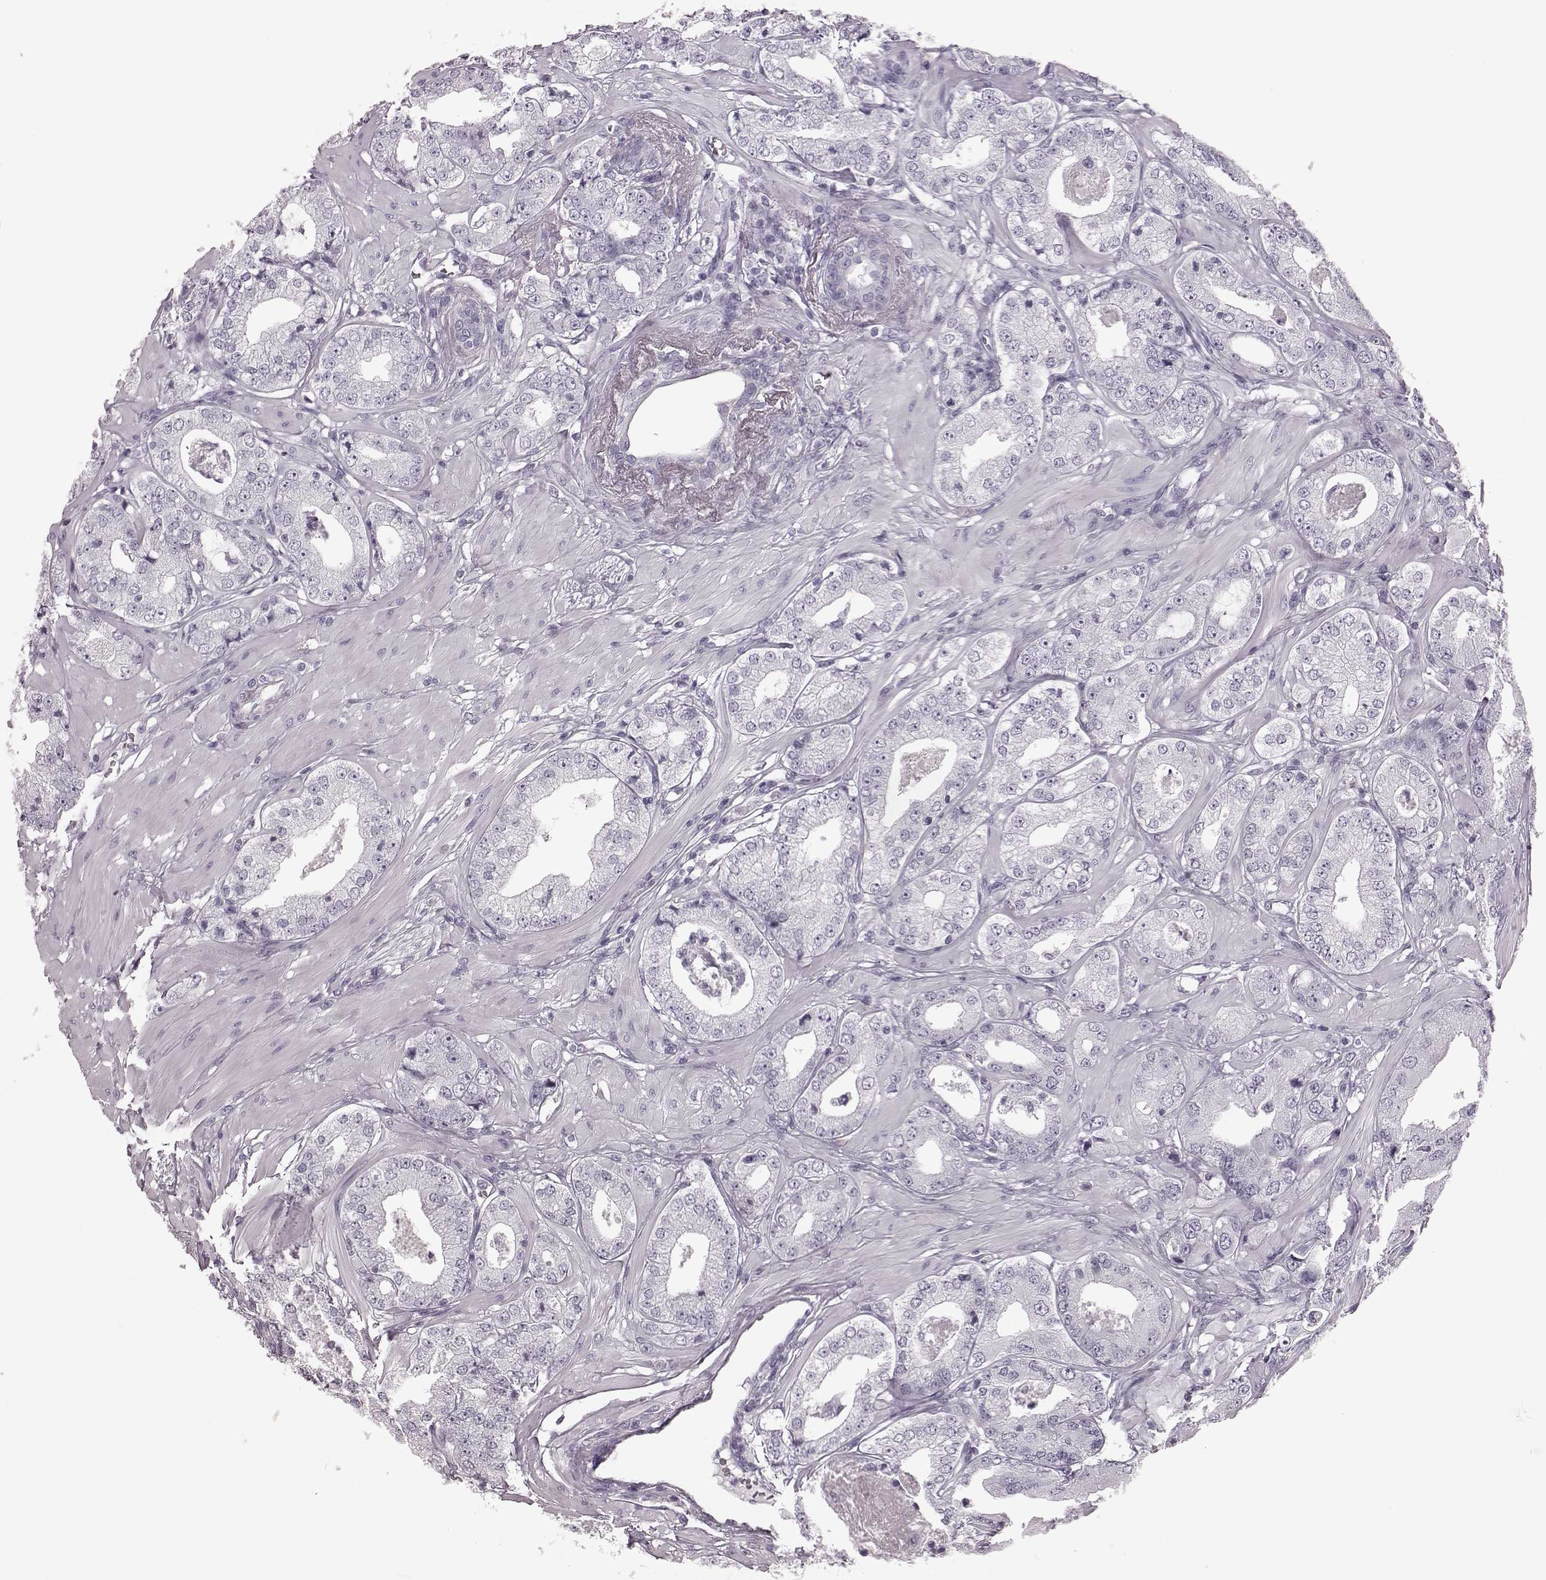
{"staining": {"intensity": "negative", "quantity": "none", "location": "none"}, "tissue": "prostate cancer", "cell_type": "Tumor cells", "image_type": "cancer", "snomed": [{"axis": "morphology", "description": "Adenocarcinoma, Low grade"}, {"axis": "topography", "description": "Prostate"}], "caption": "An image of prostate low-grade adenocarcinoma stained for a protein reveals no brown staining in tumor cells.", "gene": "CRYBA2", "patient": {"sex": "male", "age": 60}}